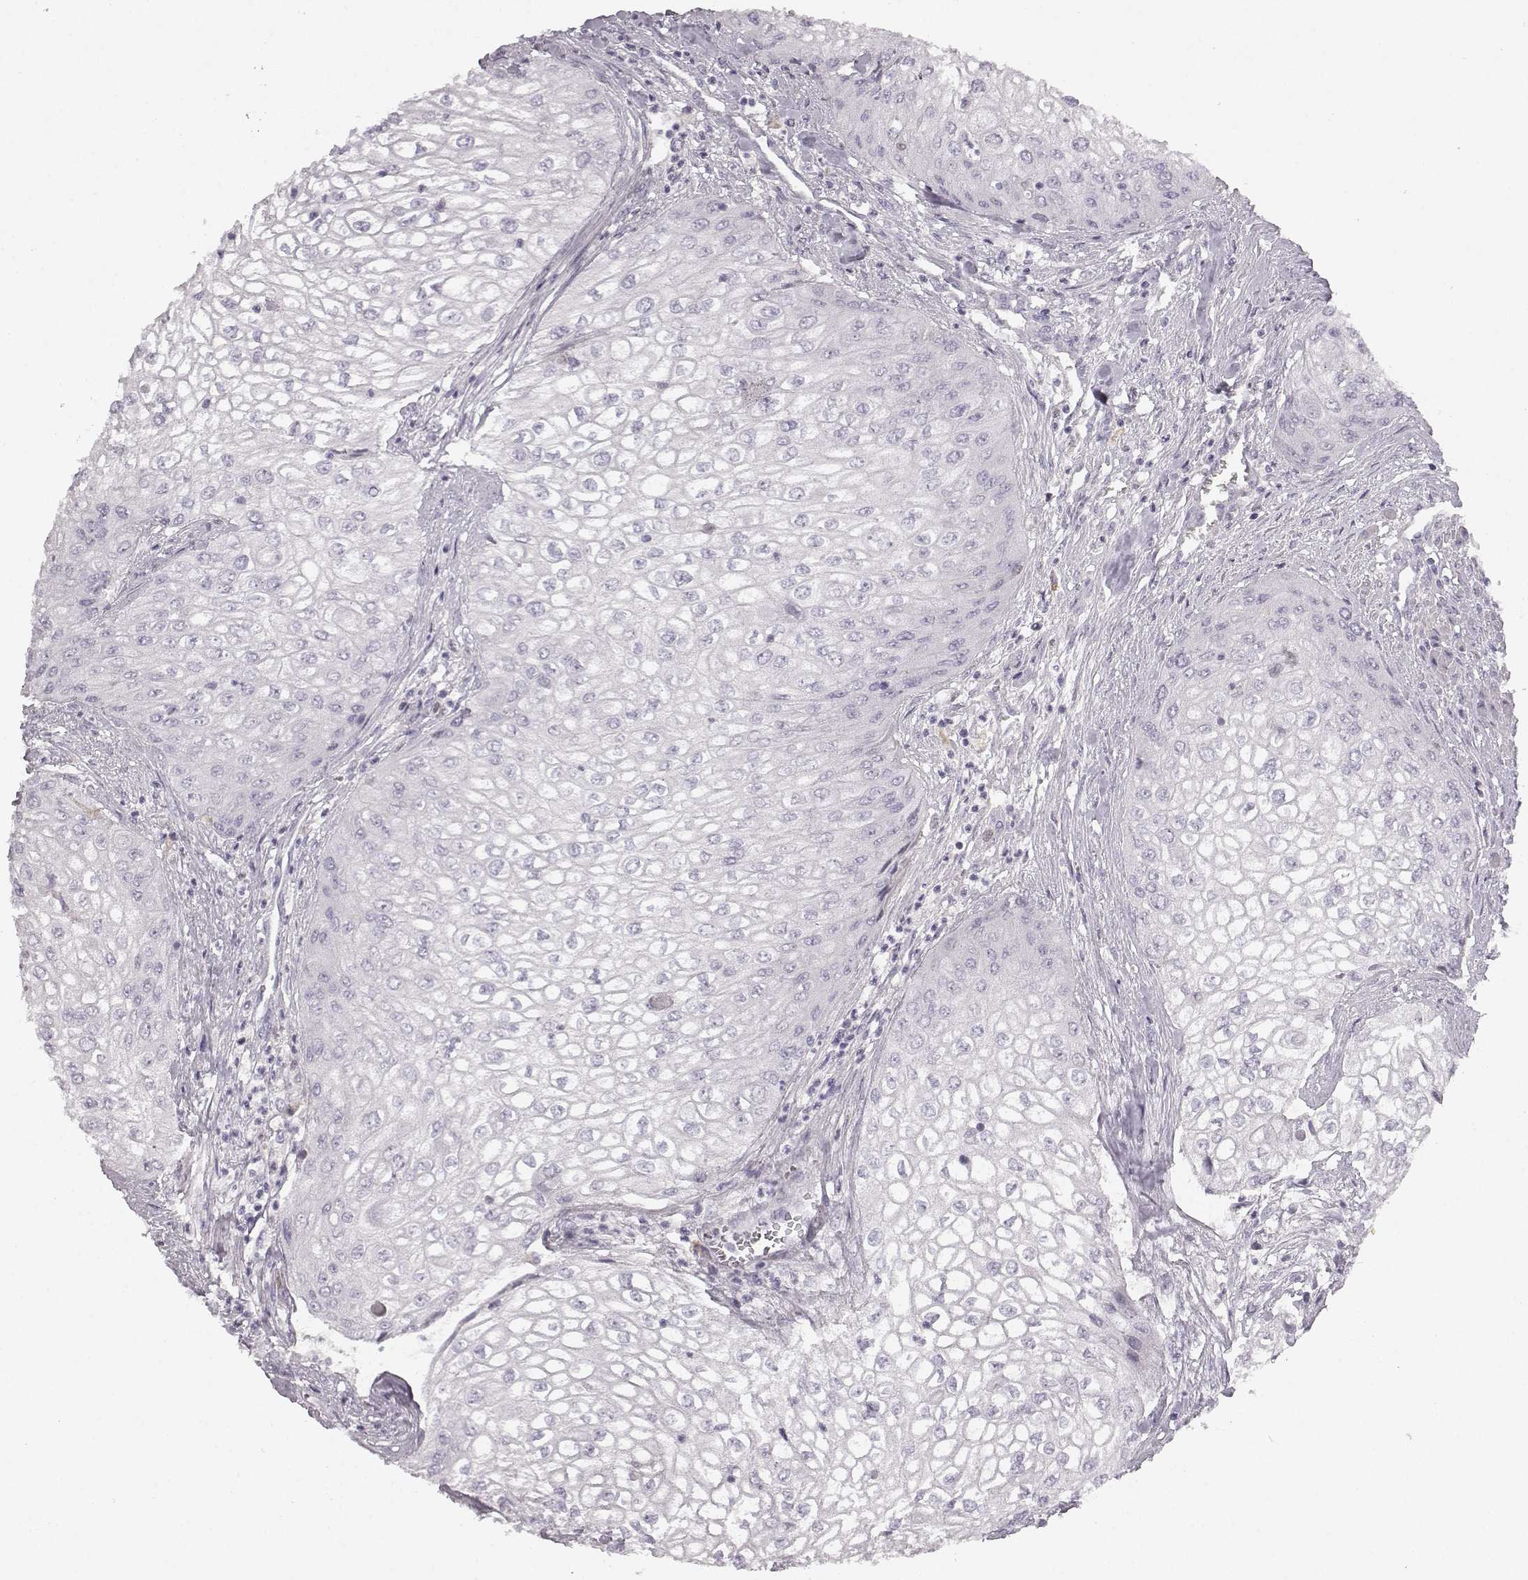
{"staining": {"intensity": "negative", "quantity": "none", "location": "none"}, "tissue": "urothelial cancer", "cell_type": "Tumor cells", "image_type": "cancer", "snomed": [{"axis": "morphology", "description": "Urothelial carcinoma, High grade"}, {"axis": "topography", "description": "Urinary bladder"}], "caption": "The histopathology image demonstrates no significant positivity in tumor cells of urothelial cancer.", "gene": "KIAA0319", "patient": {"sex": "male", "age": 62}}